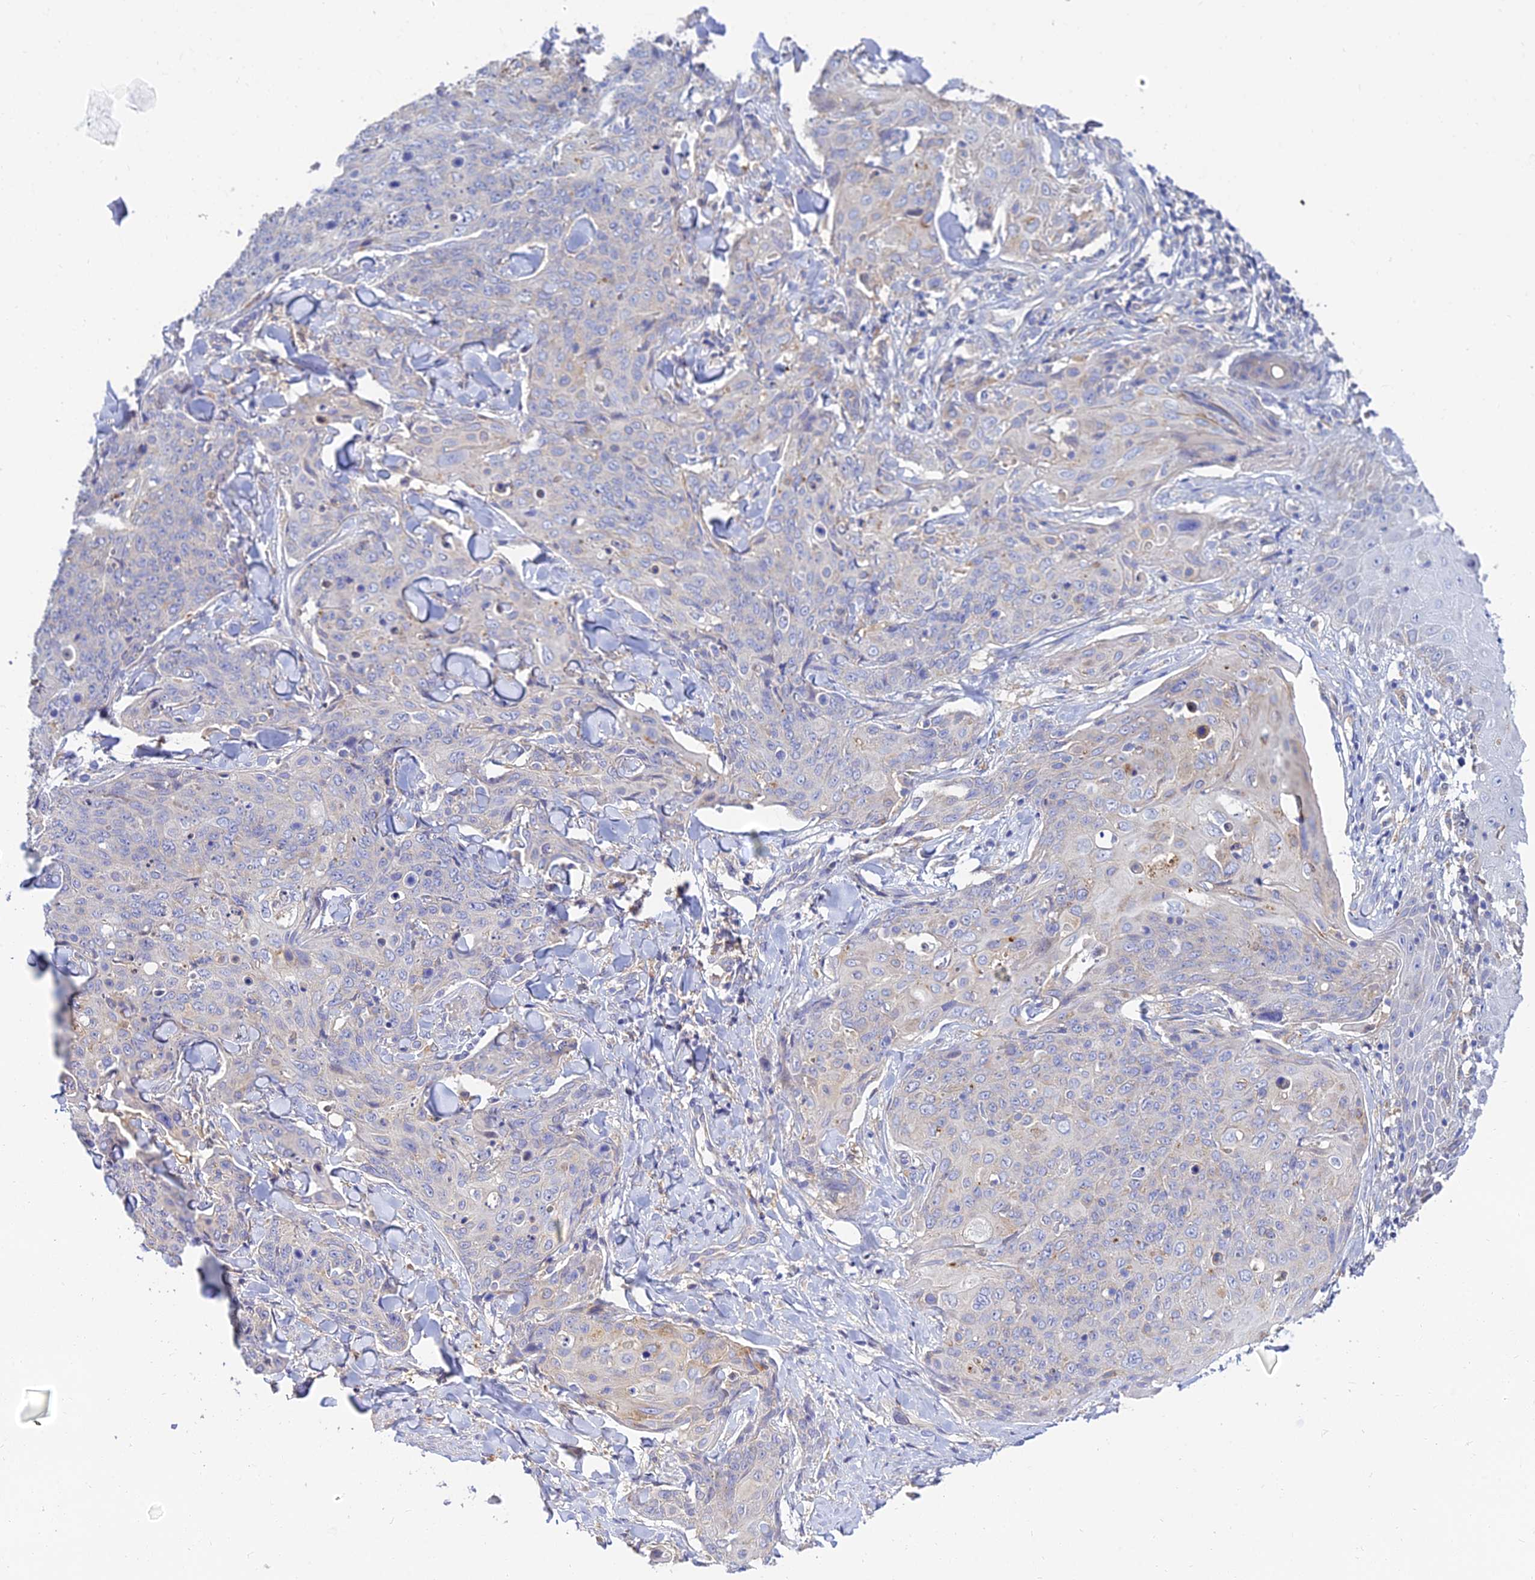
{"staining": {"intensity": "negative", "quantity": "none", "location": "none"}, "tissue": "skin cancer", "cell_type": "Tumor cells", "image_type": "cancer", "snomed": [{"axis": "morphology", "description": "Squamous cell carcinoma, NOS"}, {"axis": "topography", "description": "Skin"}, {"axis": "topography", "description": "Vulva"}], "caption": "Tumor cells show no significant staining in skin cancer (squamous cell carcinoma).", "gene": "ARL8B", "patient": {"sex": "female", "age": 85}}